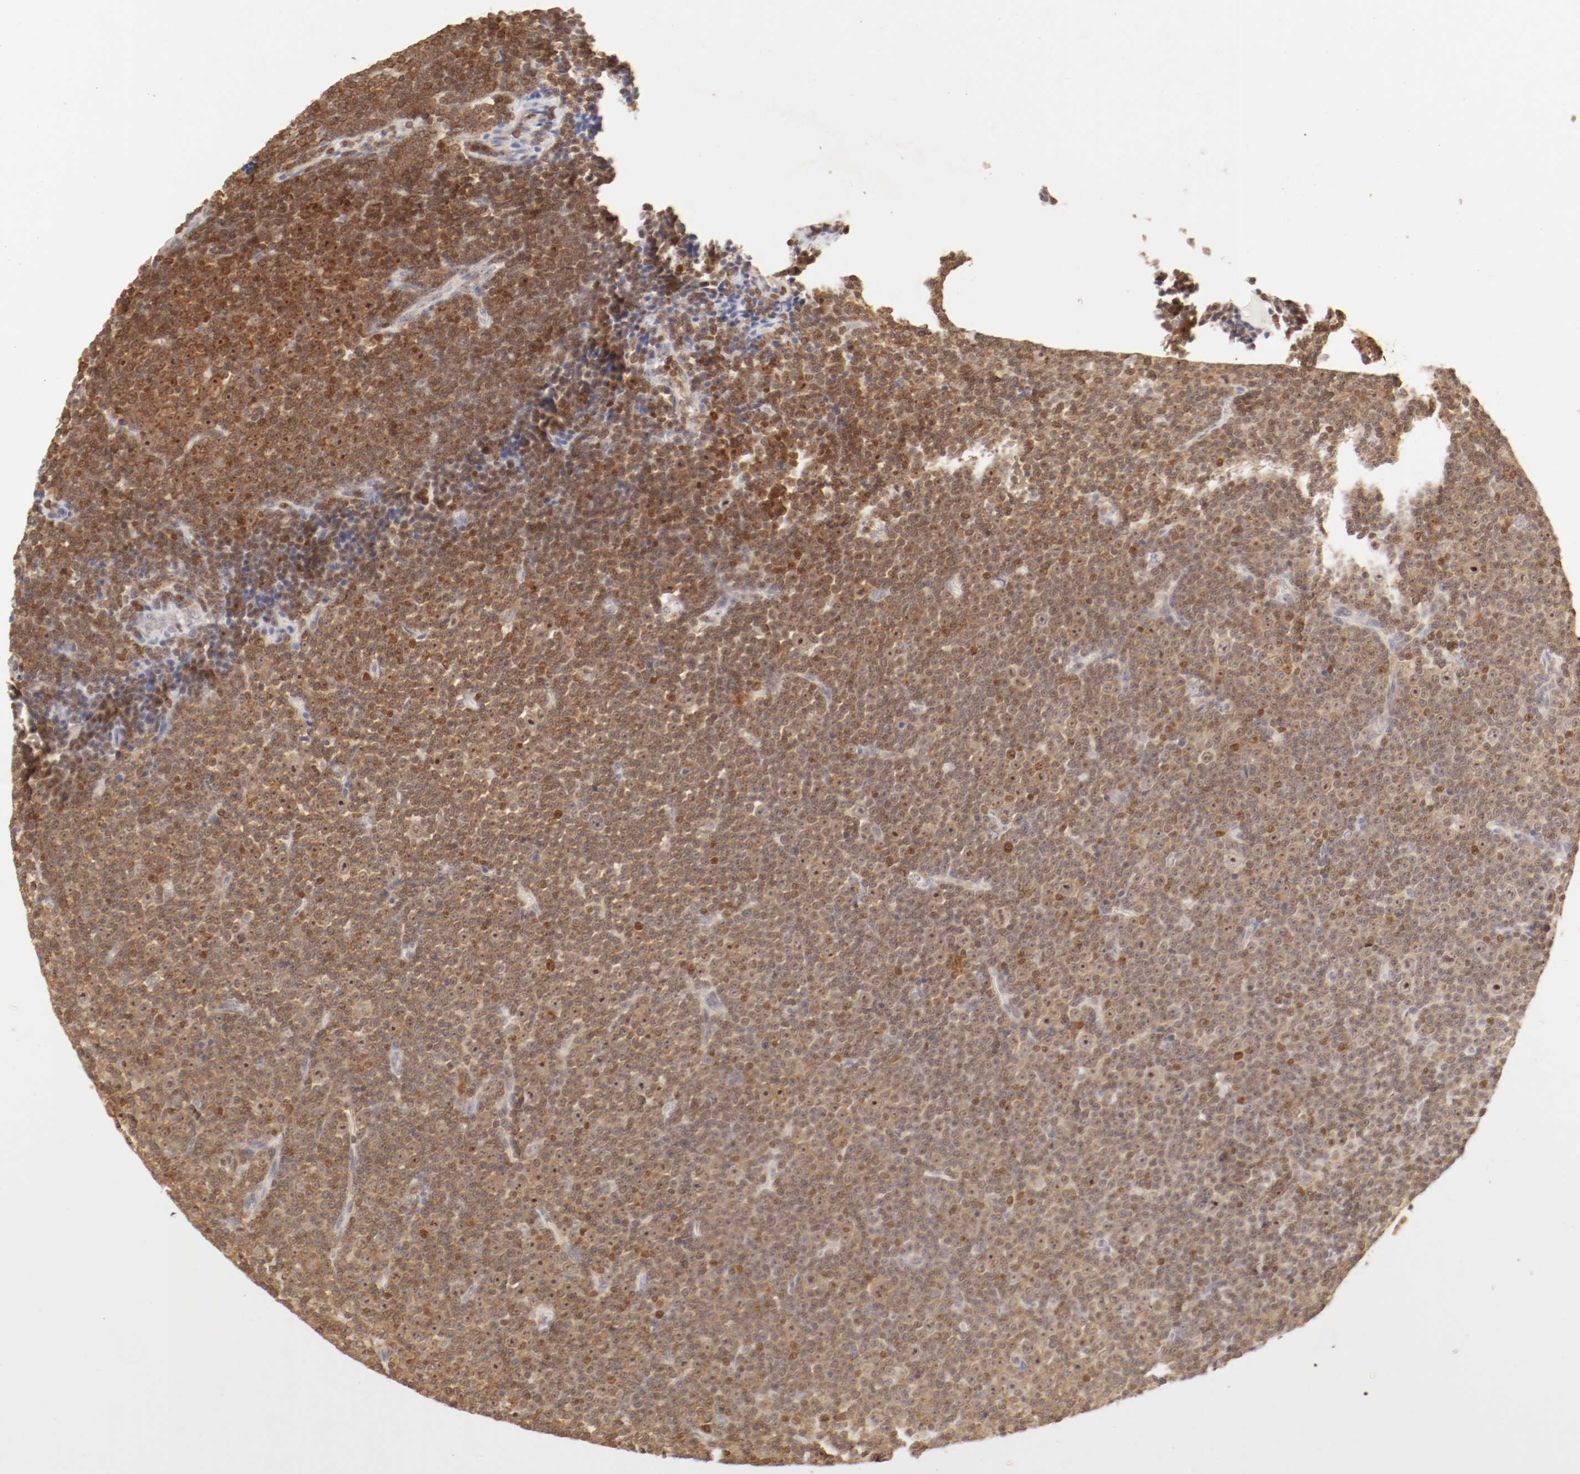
{"staining": {"intensity": "strong", "quantity": ">75%", "location": "cytoplasmic/membranous,nuclear"}, "tissue": "lymphoma", "cell_type": "Tumor cells", "image_type": "cancer", "snomed": [{"axis": "morphology", "description": "Malignant lymphoma, non-Hodgkin's type, Low grade"}, {"axis": "topography", "description": "Lymph node"}], "caption": "Lymphoma stained with DAB IHC demonstrates high levels of strong cytoplasmic/membranous and nuclear positivity in approximately >75% of tumor cells.", "gene": "KIF2A", "patient": {"sex": "female", "age": 67}}